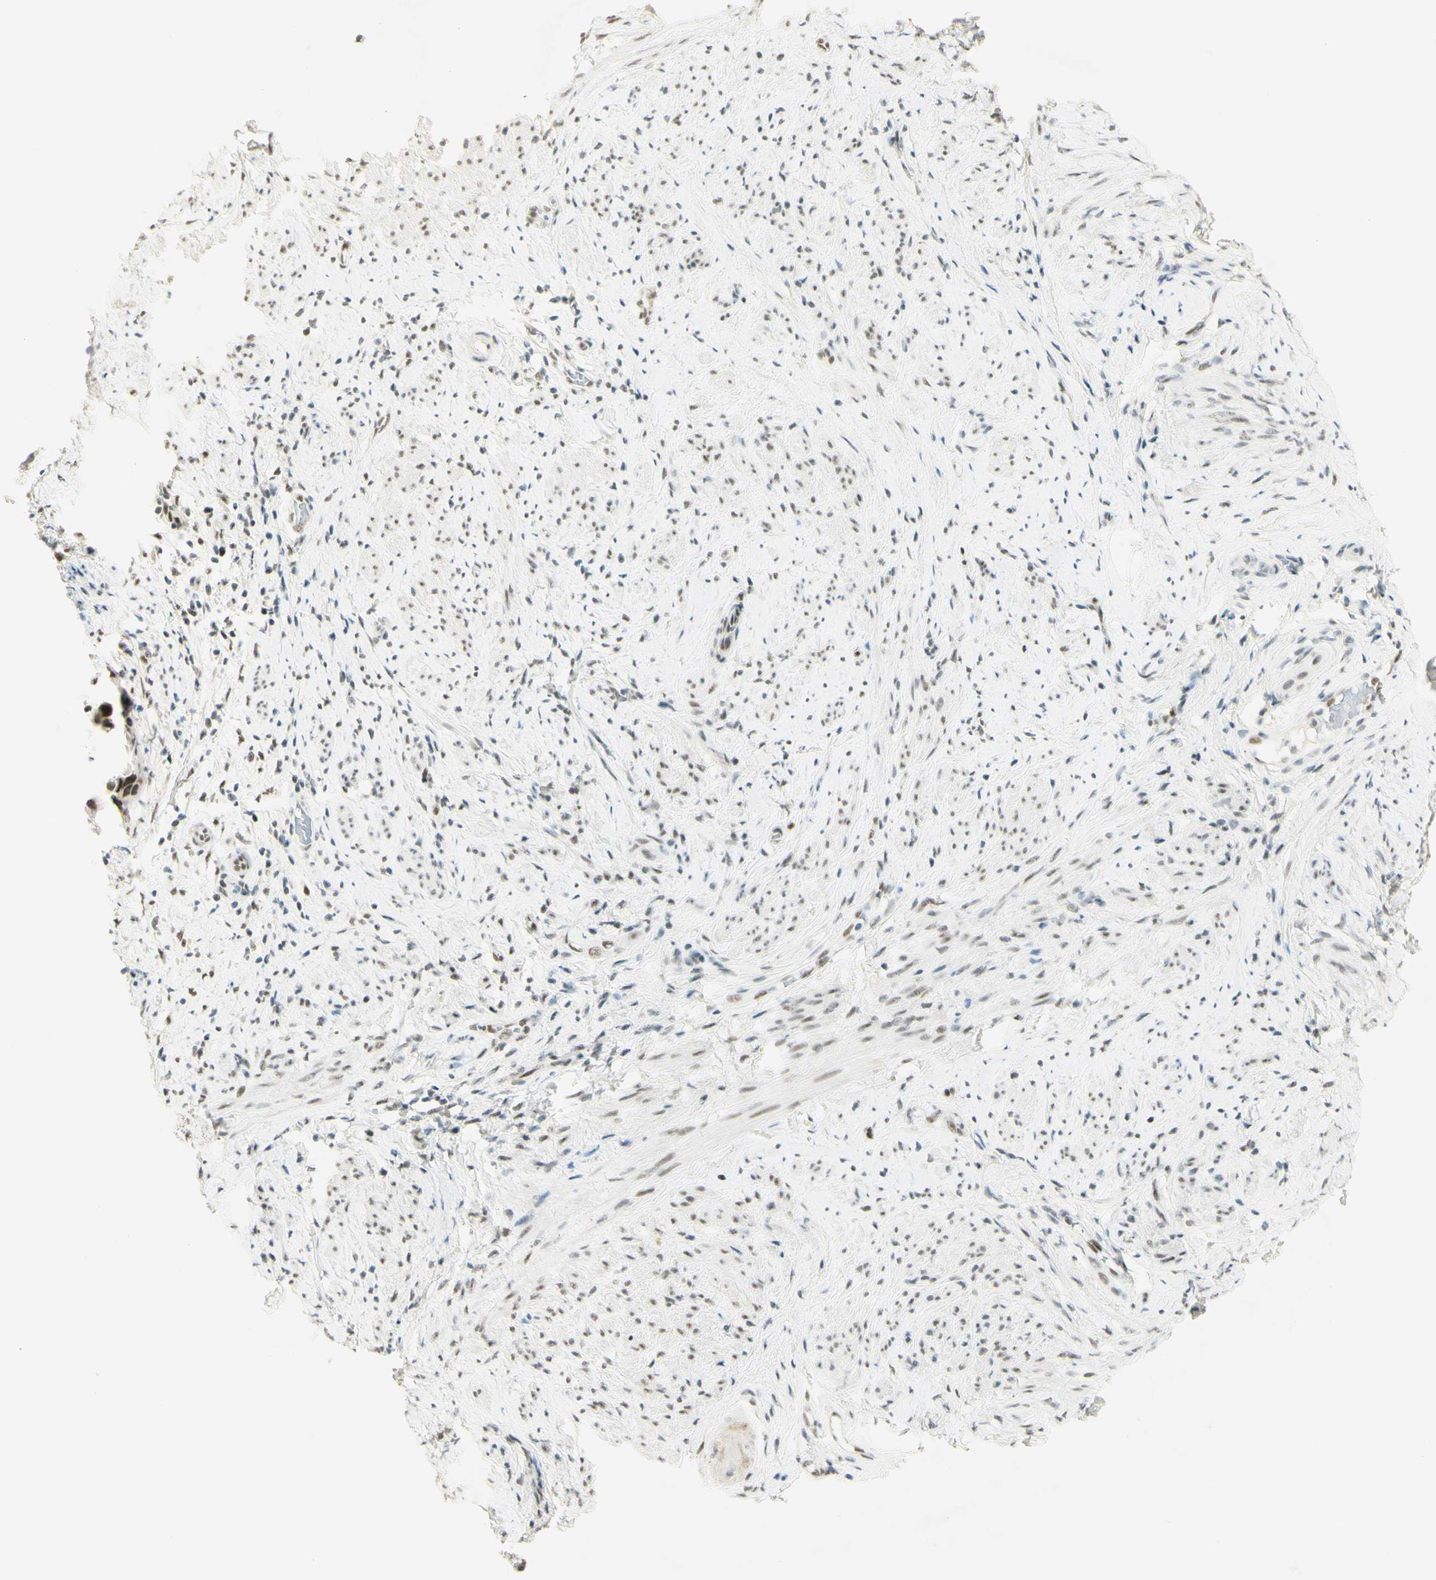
{"staining": {"intensity": "weak", "quantity": ">75%", "location": "nuclear"}, "tissue": "endometrial cancer", "cell_type": "Tumor cells", "image_type": "cancer", "snomed": [{"axis": "morphology", "description": "Adenocarcinoma, NOS"}, {"axis": "topography", "description": "Endometrium"}], "caption": "Protein expression by IHC exhibits weak nuclear expression in approximately >75% of tumor cells in endometrial adenocarcinoma.", "gene": "PMS2", "patient": {"sex": "female", "age": 85}}